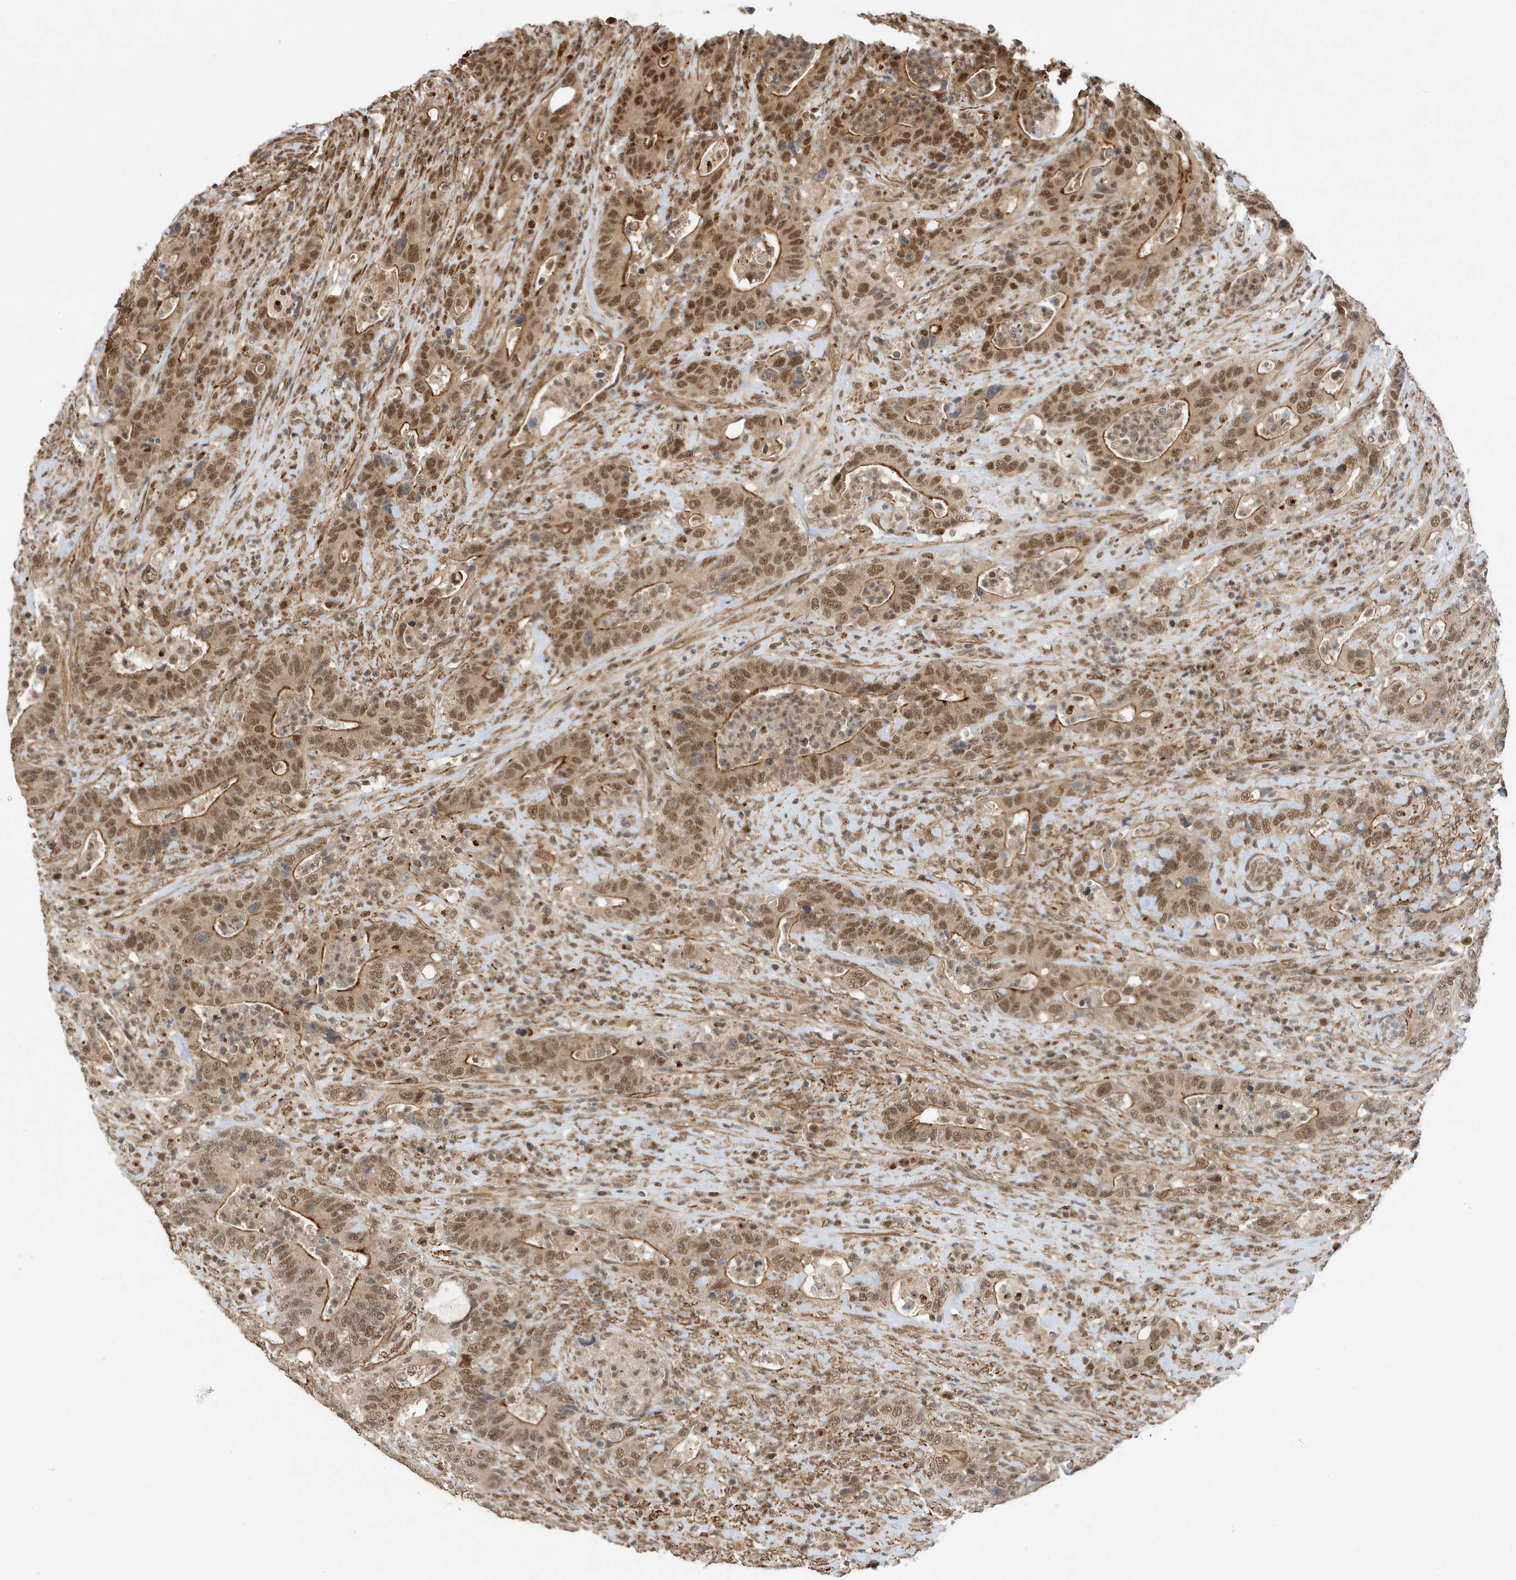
{"staining": {"intensity": "moderate", "quantity": ">75%", "location": "cytoplasmic/membranous,nuclear"}, "tissue": "colorectal cancer", "cell_type": "Tumor cells", "image_type": "cancer", "snomed": [{"axis": "morphology", "description": "Adenocarcinoma, NOS"}, {"axis": "topography", "description": "Colon"}], "caption": "Protein staining by immunohistochemistry exhibits moderate cytoplasmic/membranous and nuclear positivity in about >75% of tumor cells in colorectal adenocarcinoma.", "gene": "MAST3", "patient": {"sex": "female", "age": 75}}